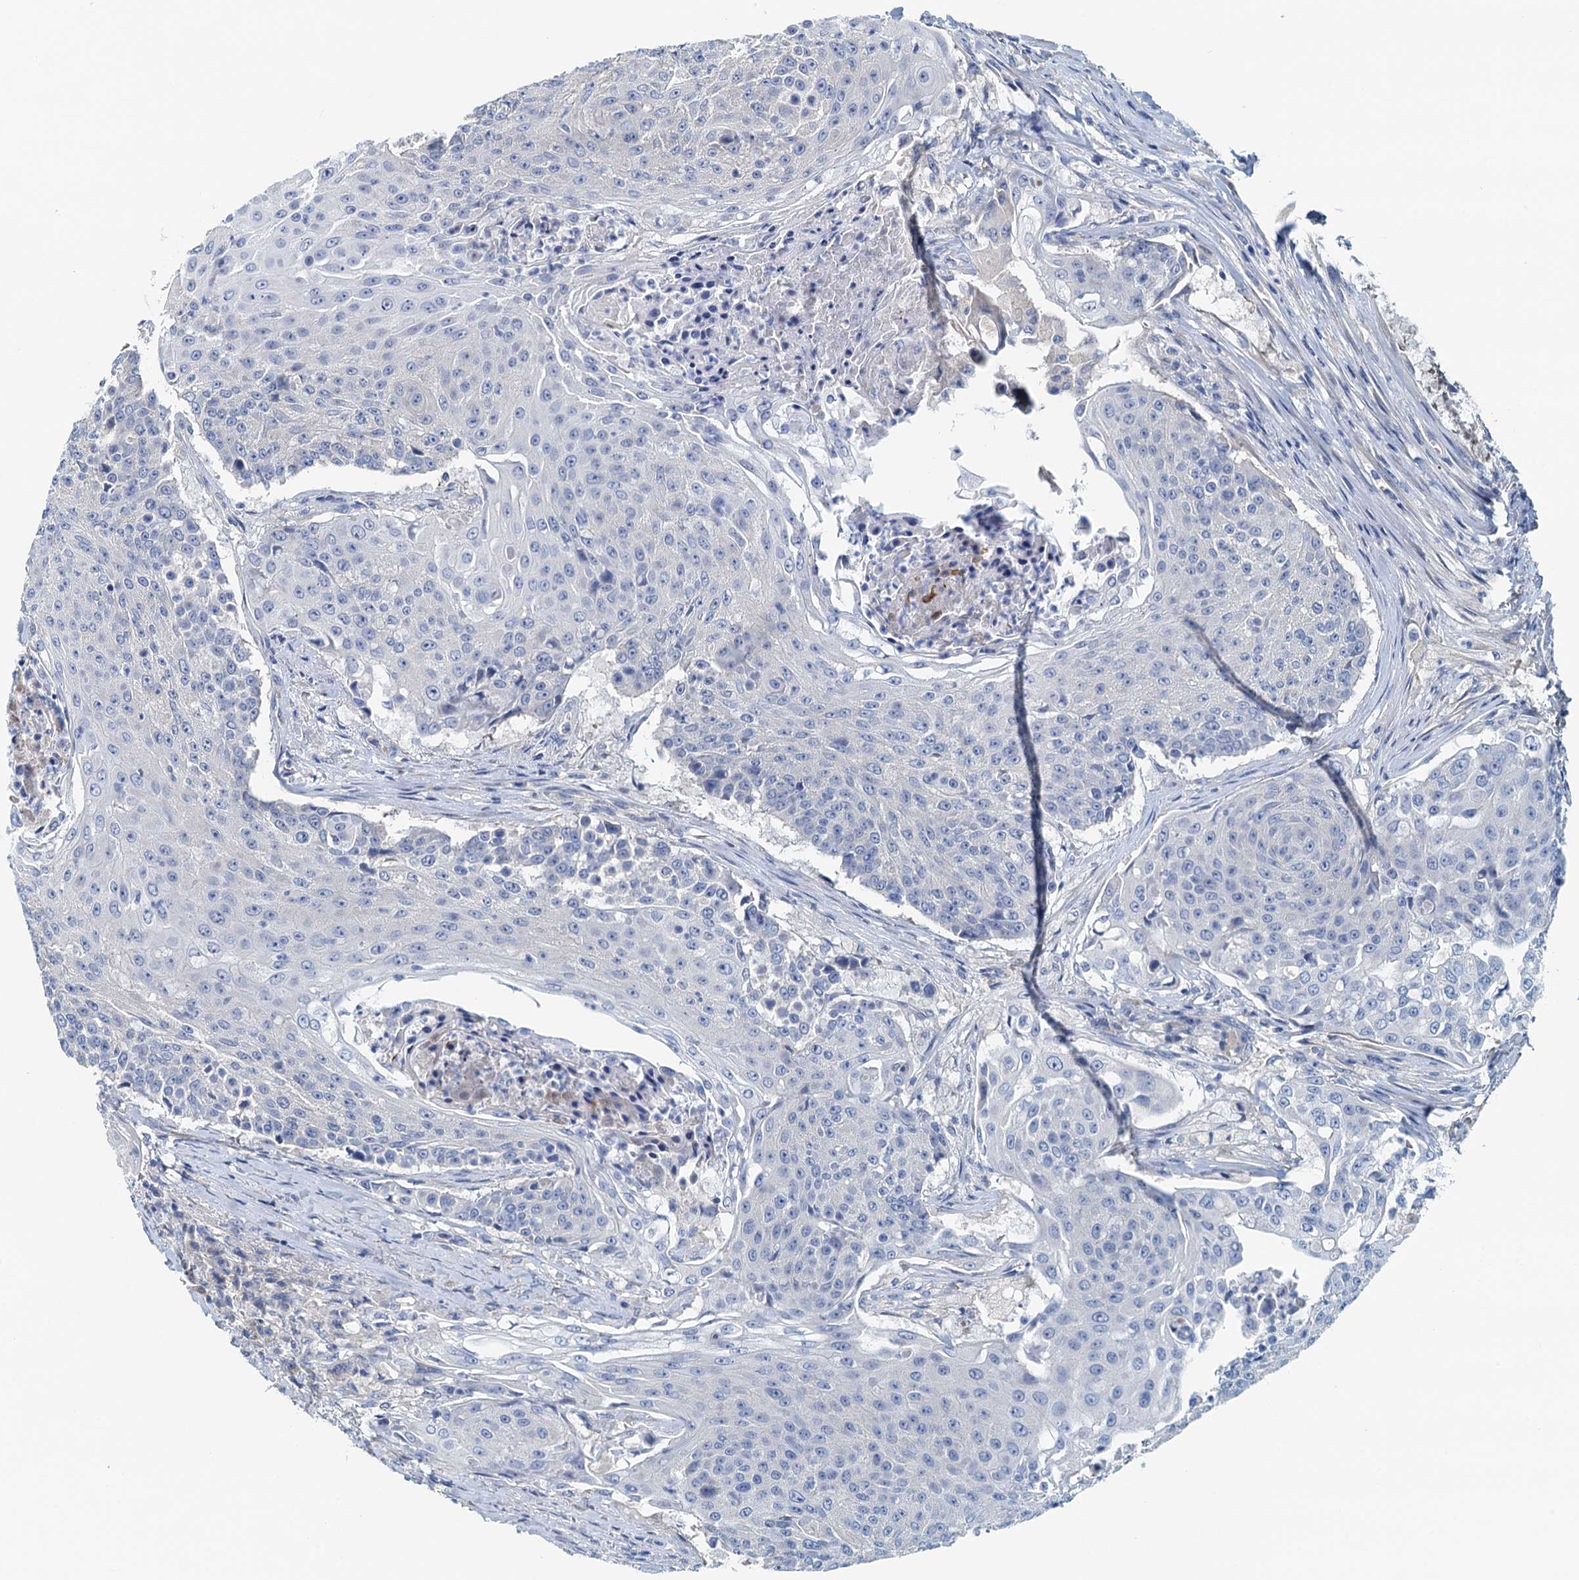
{"staining": {"intensity": "negative", "quantity": "none", "location": "none"}, "tissue": "urothelial cancer", "cell_type": "Tumor cells", "image_type": "cancer", "snomed": [{"axis": "morphology", "description": "Urothelial carcinoma, High grade"}, {"axis": "topography", "description": "Urinary bladder"}], "caption": "Tumor cells are negative for protein expression in human urothelial carcinoma (high-grade).", "gene": "DTD1", "patient": {"sex": "female", "age": 63}}